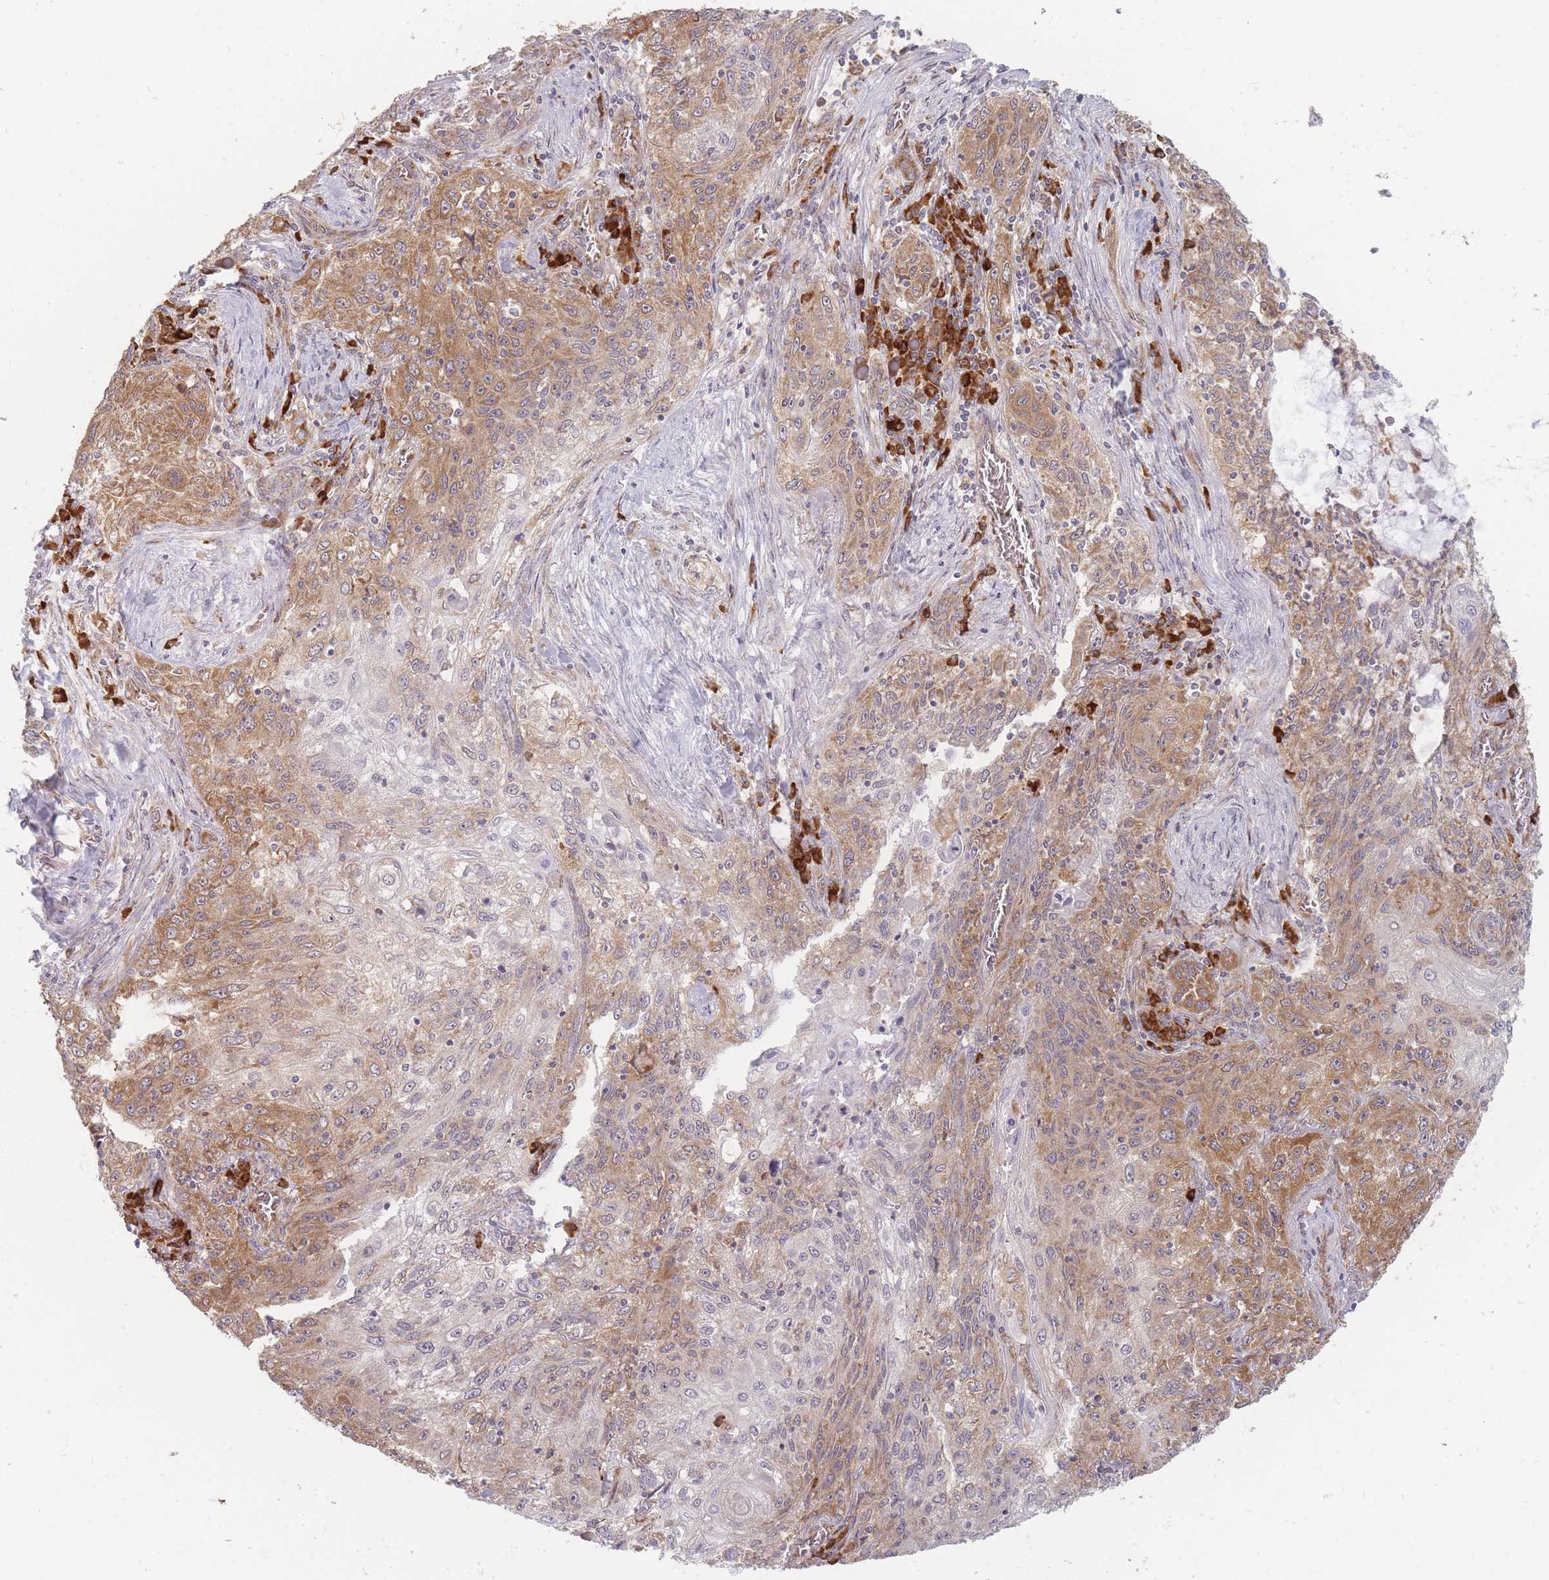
{"staining": {"intensity": "moderate", "quantity": ">75%", "location": "cytoplasmic/membranous"}, "tissue": "lung cancer", "cell_type": "Tumor cells", "image_type": "cancer", "snomed": [{"axis": "morphology", "description": "Squamous cell carcinoma, NOS"}, {"axis": "topography", "description": "Lung"}], "caption": "A micrograph showing moderate cytoplasmic/membranous staining in about >75% of tumor cells in lung cancer (squamous cell carcinoma), as visualized by brown immunohistochemical staining.", "gene": "SMIM14", "patient": {"sex": "female", "age": 69}}